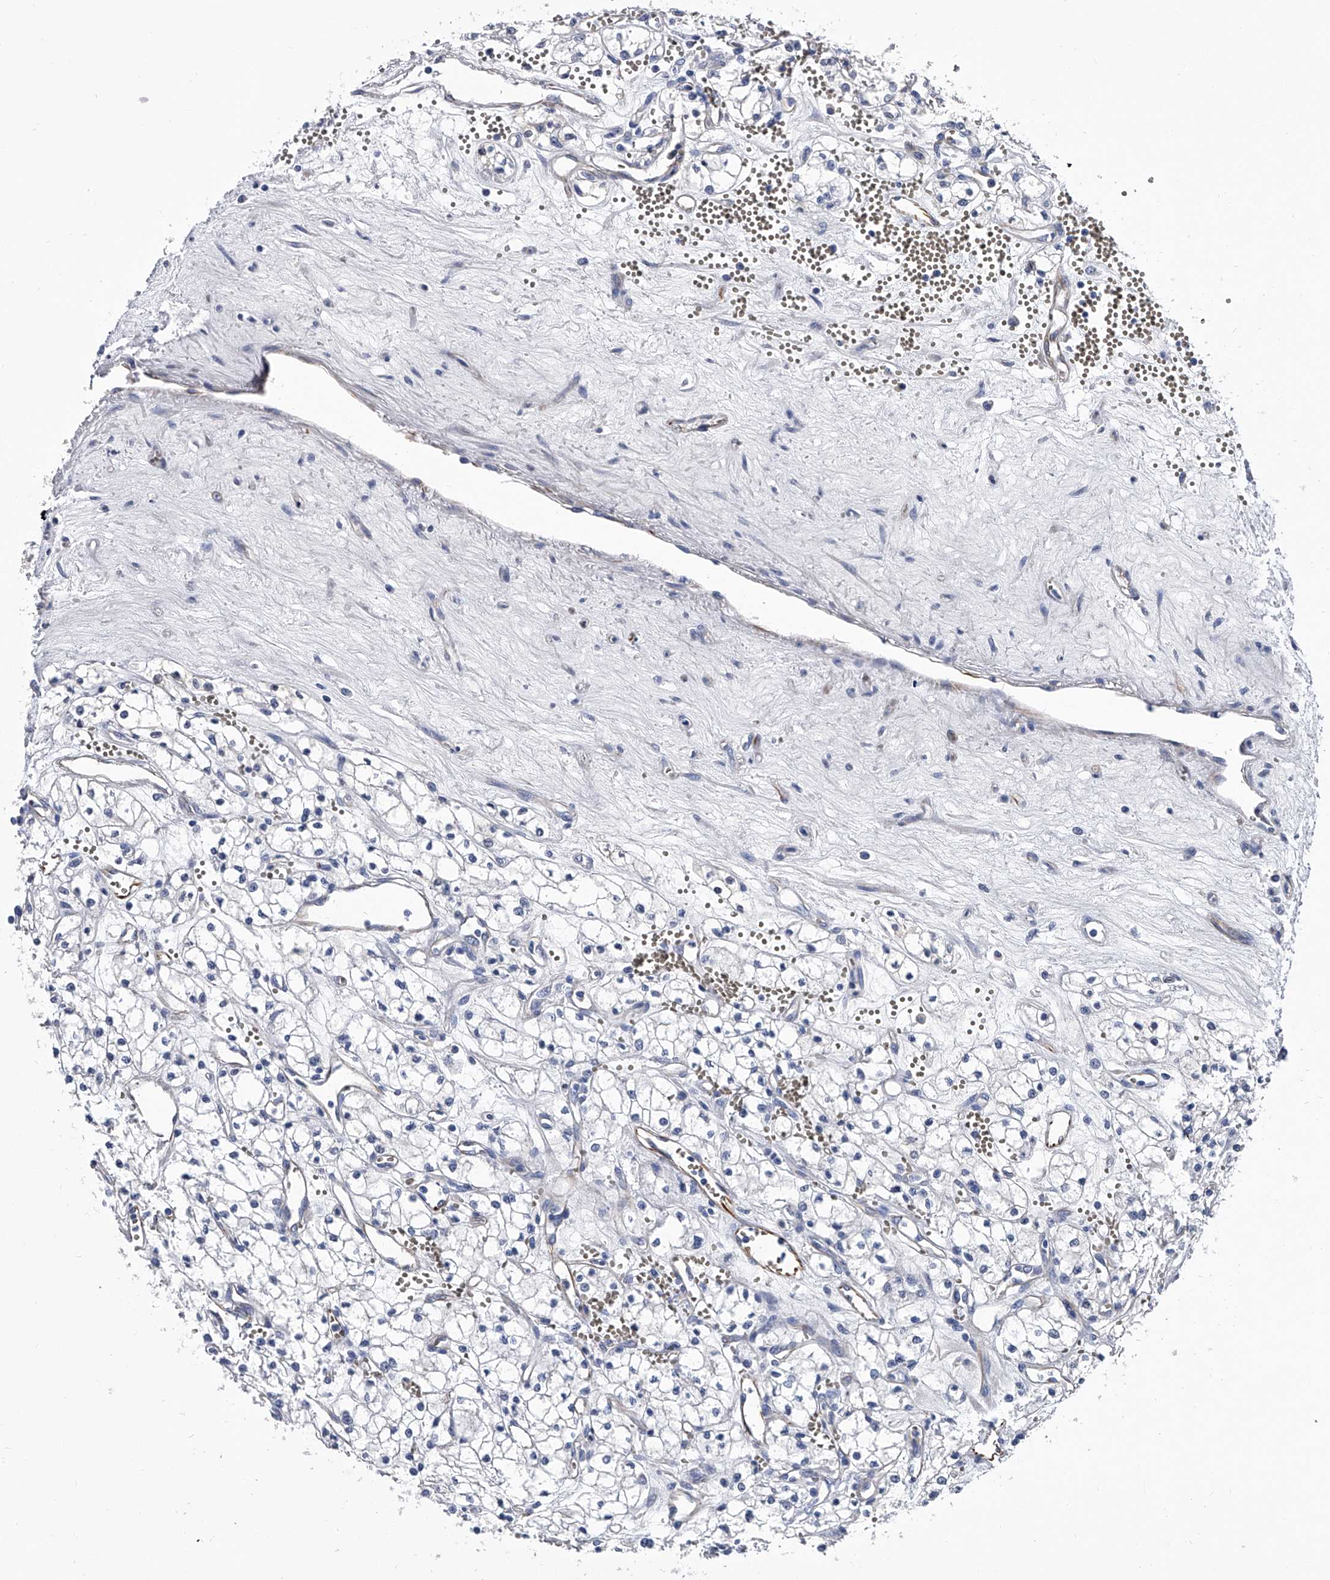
{"staining": {"intensity": "negative", "quantity": "none", "location": "none"}, "tissue": "renal cancer", "cell_type": "Tumor cells", "image_type": "cancer", "snomed": [{"axis": "morphology", "description": "Adenocarcinoma, NOS"}, {"axis": "topography", "description": "Kidney"}], "caption": "Tumor cells are negative for brown protein staining in adenocarcinoma (renal). Nuclei are stained in blue.", "gene": "EFCAB7", "patient": {"sex": "male", "age": 59}}